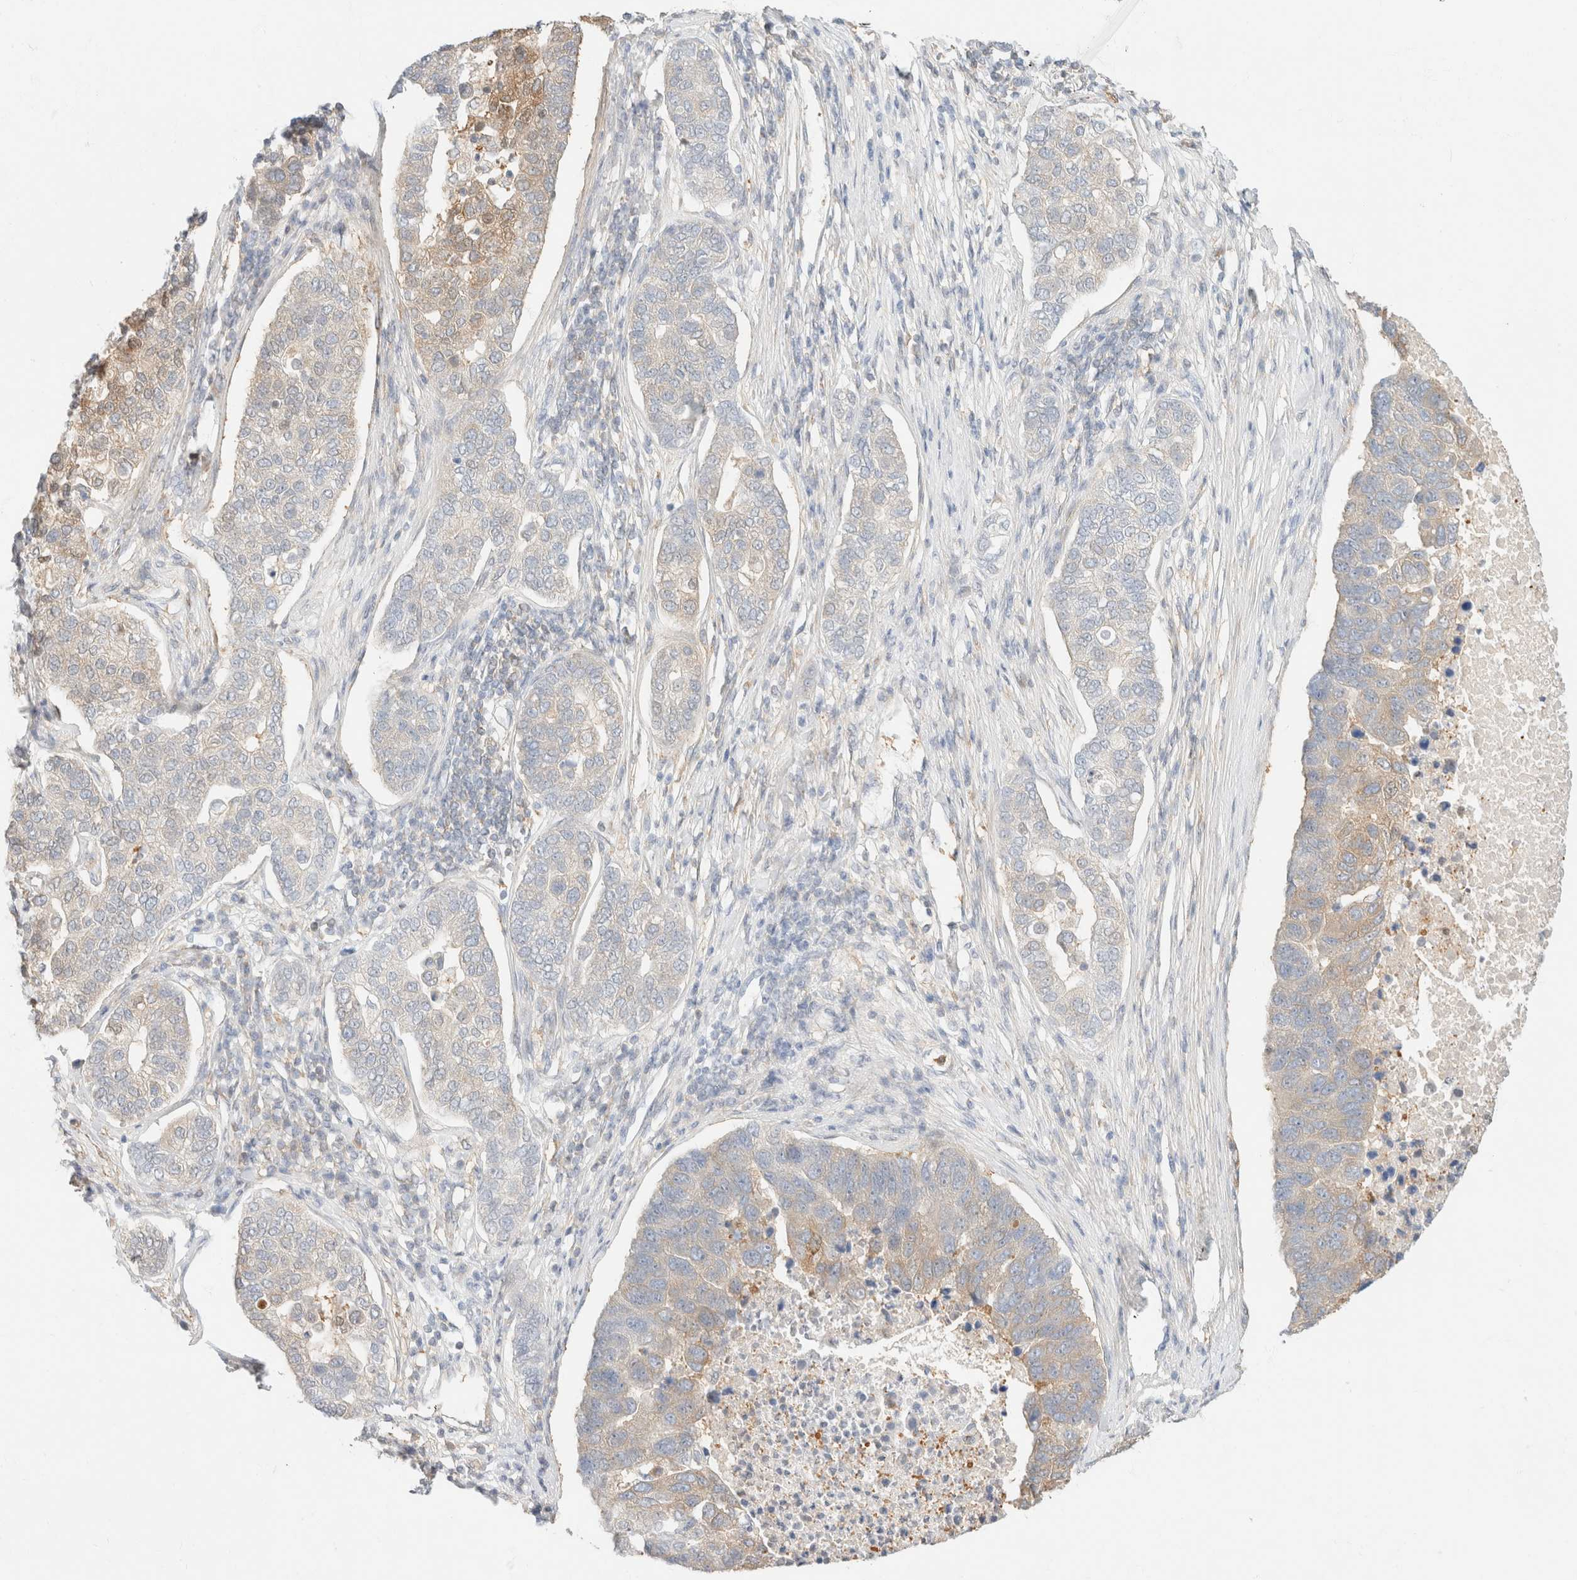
{"staining": {"intensity": "moderate", "quantity": "25%-75%", "location": "cytoplasmic/membranous"}, "tissue": "pancreatic cancer", "cell_type": "Tumor cells", "image_type": "cancer", "snomed": [{"axis": "morphology", "description": "Adenocarcinoma, NOS"}, {"axis": "topography", "description": "Pancreas"}], "caption": "A photomicrograph of pancreatic adenocarcinoma stained for a protein reveals moderate cytoplasmic/membranous brown staining in tumor cells. Using DAB (brown) and hematoxylin (blue) stains, captured at high magnification using brightfield microscopy.", "gene": "GPI", "patient": {"sex": "female", "age": 61}}